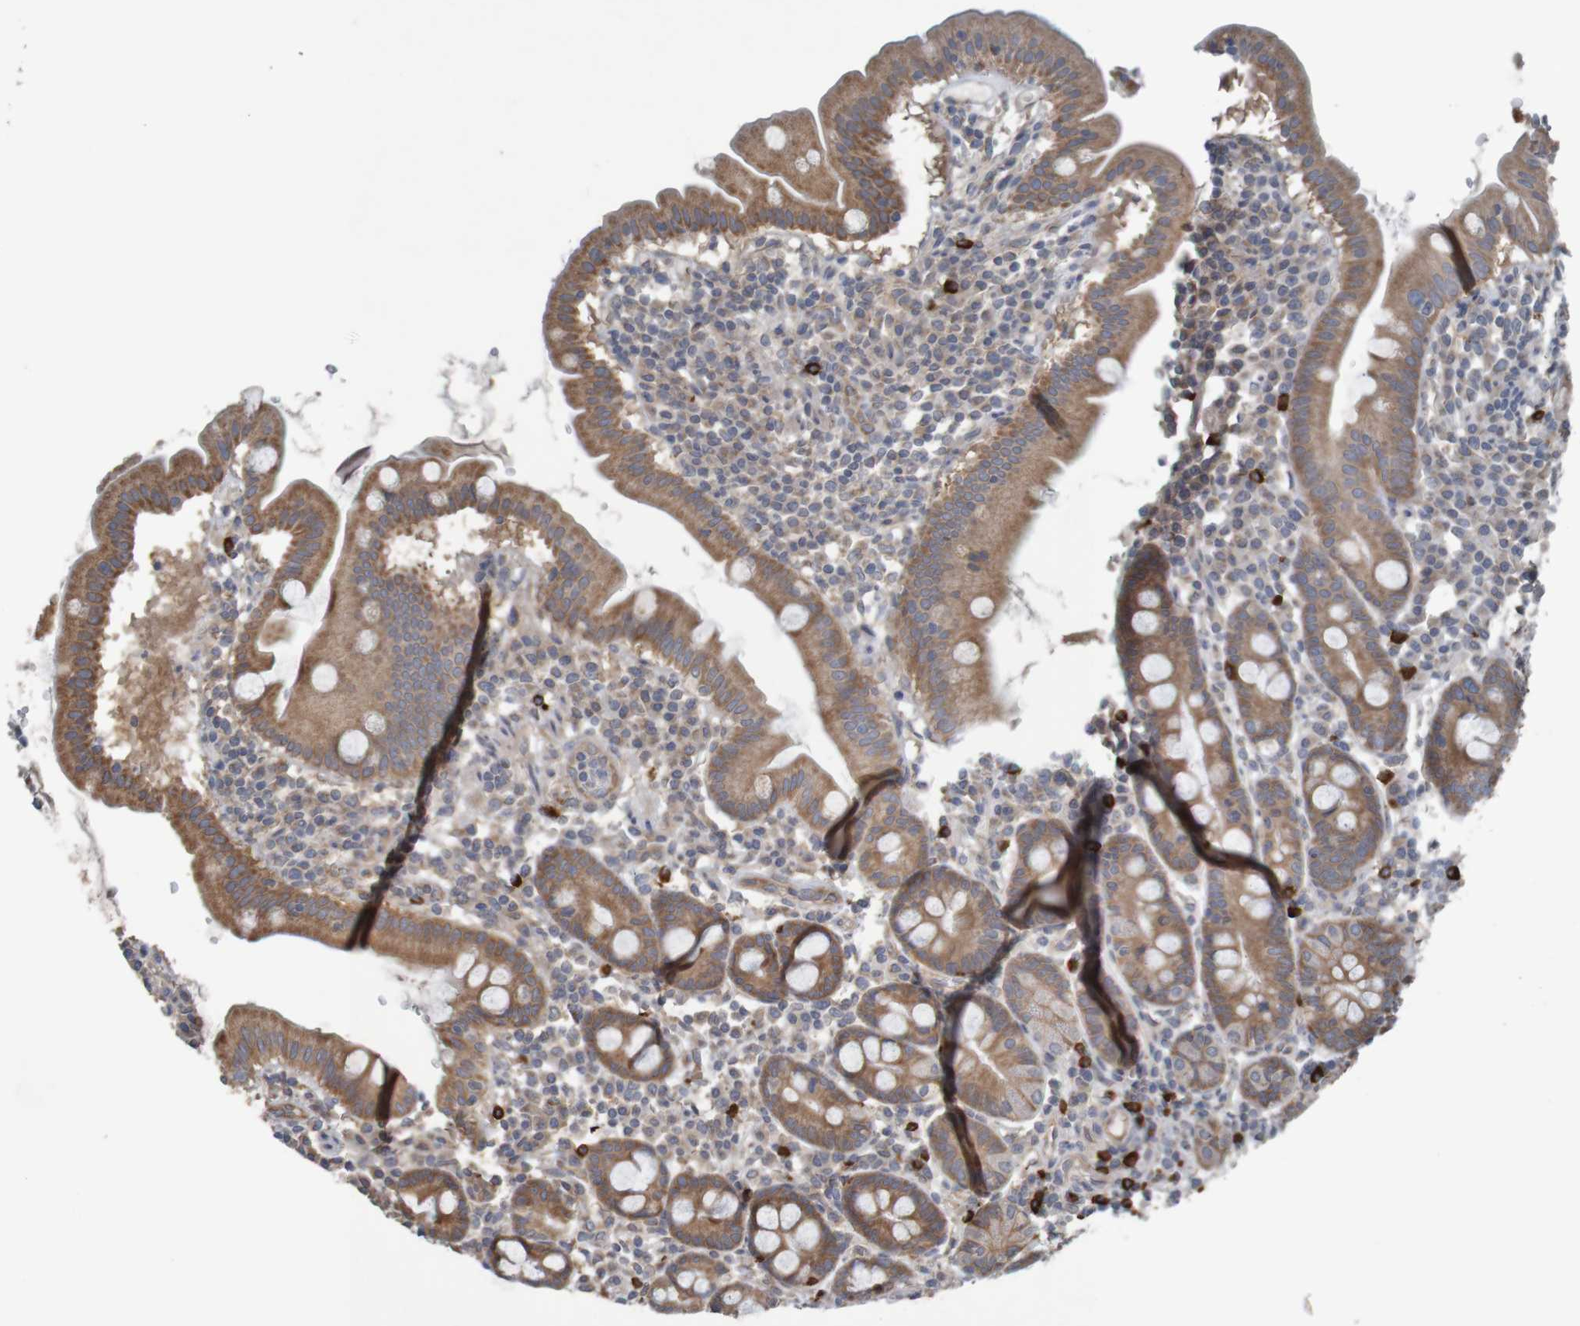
{"staining": {"intensity": "moderate", "quantity": ">75%", "location": "cytoplasmic/membranous"}, "tissue": "duodenum", "cell_type": "Glandular cells", "image_type": "normal", "snomed": [{"axis": "morphology", "description": "Normal tissue, NOS"}, {"axis": "topography", "description": "Duodenum"}], "caption": "Brown immunohistochemical staining in benign duodenum exhibits moderate cytoplasmic/membranous staining in about >75% of glandular cells. The protein of interest is stained brown, and the nuclei are stained in blue (DAB IHC with brightfield microscopy, high magnification).", "gene": "B3GAT2", "patient": {"sex": "male", "age": 50}}